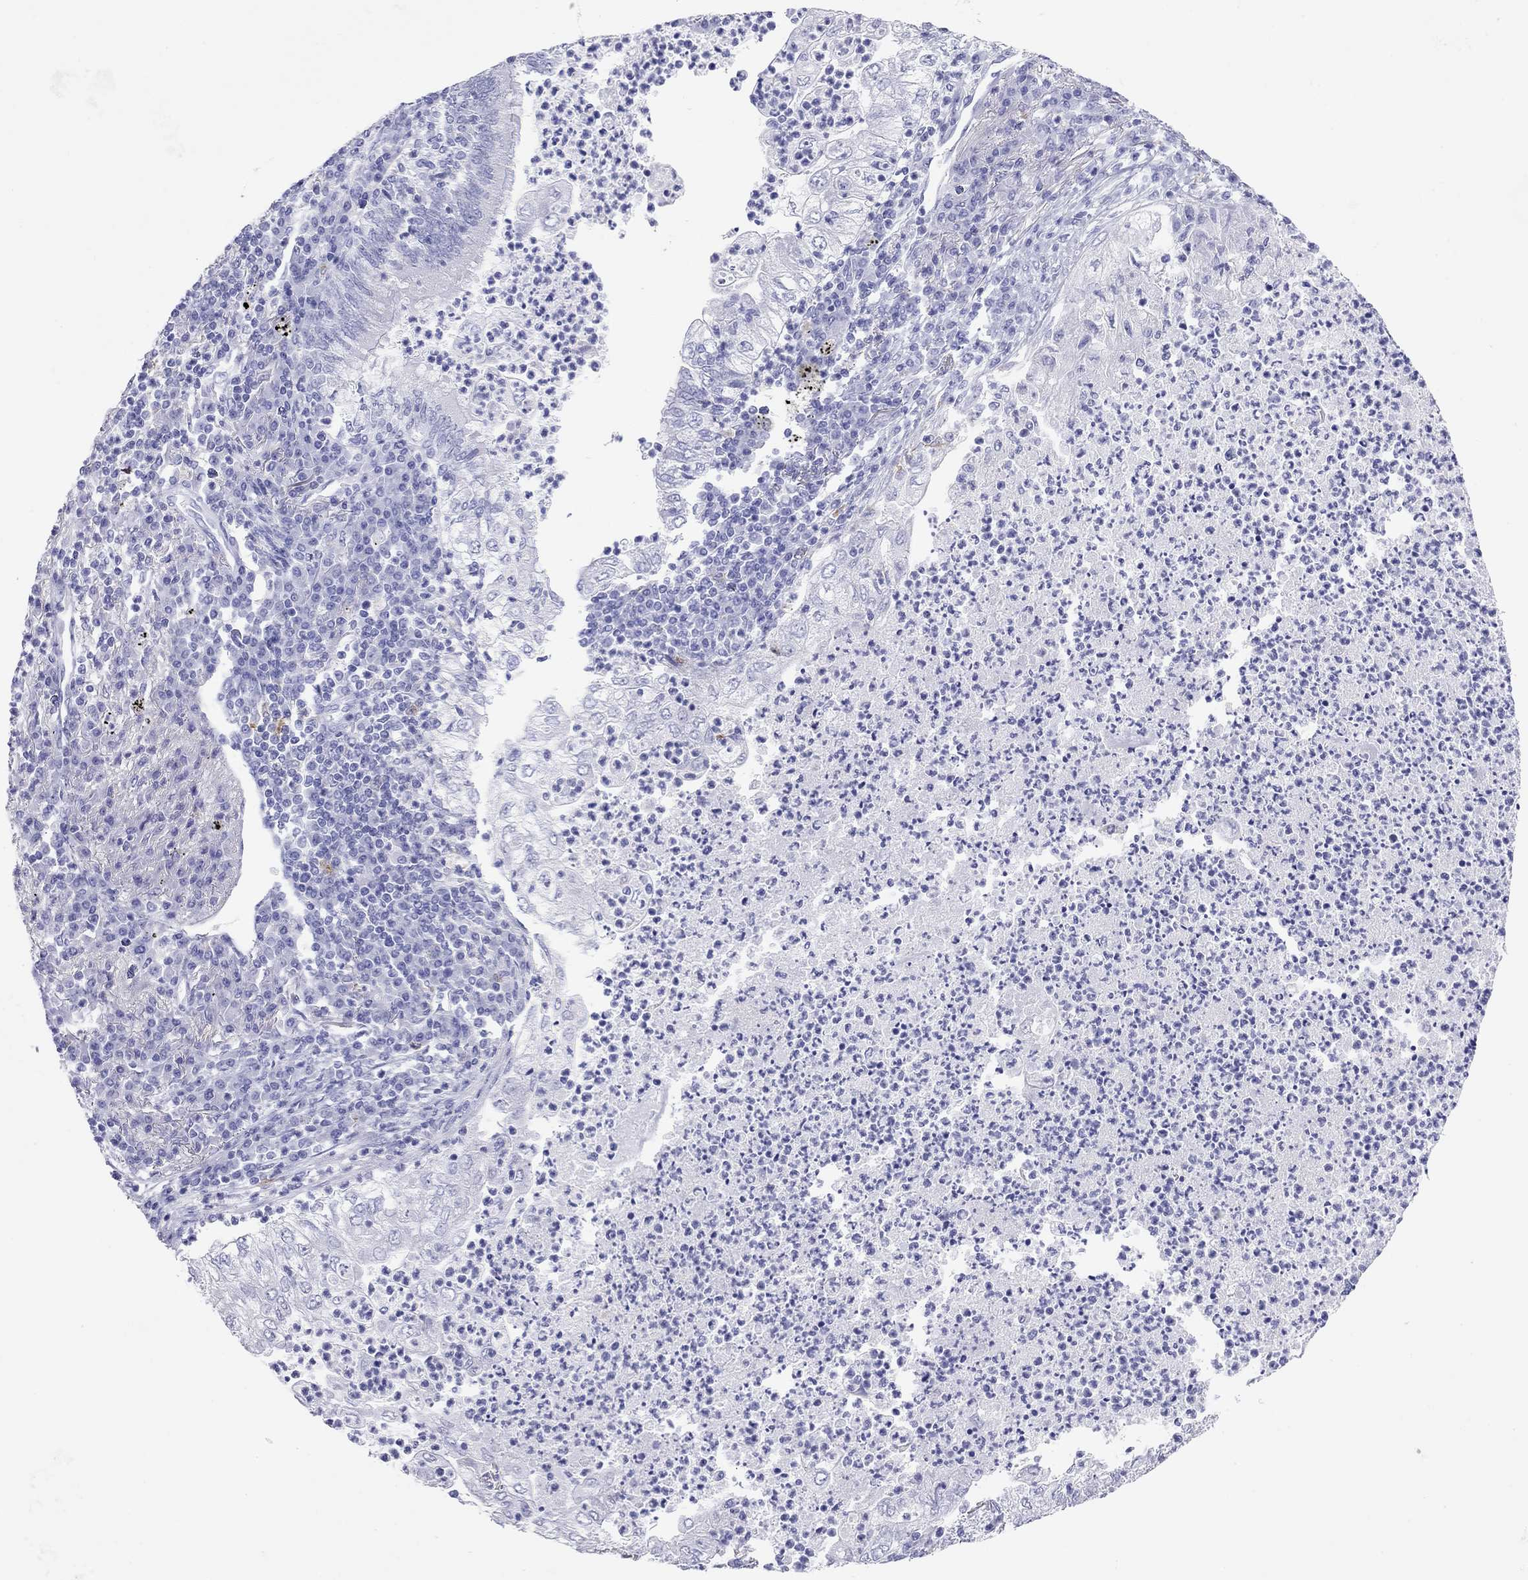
{"staining": {"intensity": "negative", "quantity": "none", "location": "none"}, "tissue": "lung cancer", "cell_type": "Tumor cells", "image_type": "cancer", "snomed": [{"axis": "morphology", "description": "Adenocarcinoma, NOS"}, {"axis": "topography", "description": "Lung"}], "caption": "There is no significant expression in tumor cells of lung cancer.", "gene": "HLA-DQB2", "patient": {"sex": "female", "age": 73}}